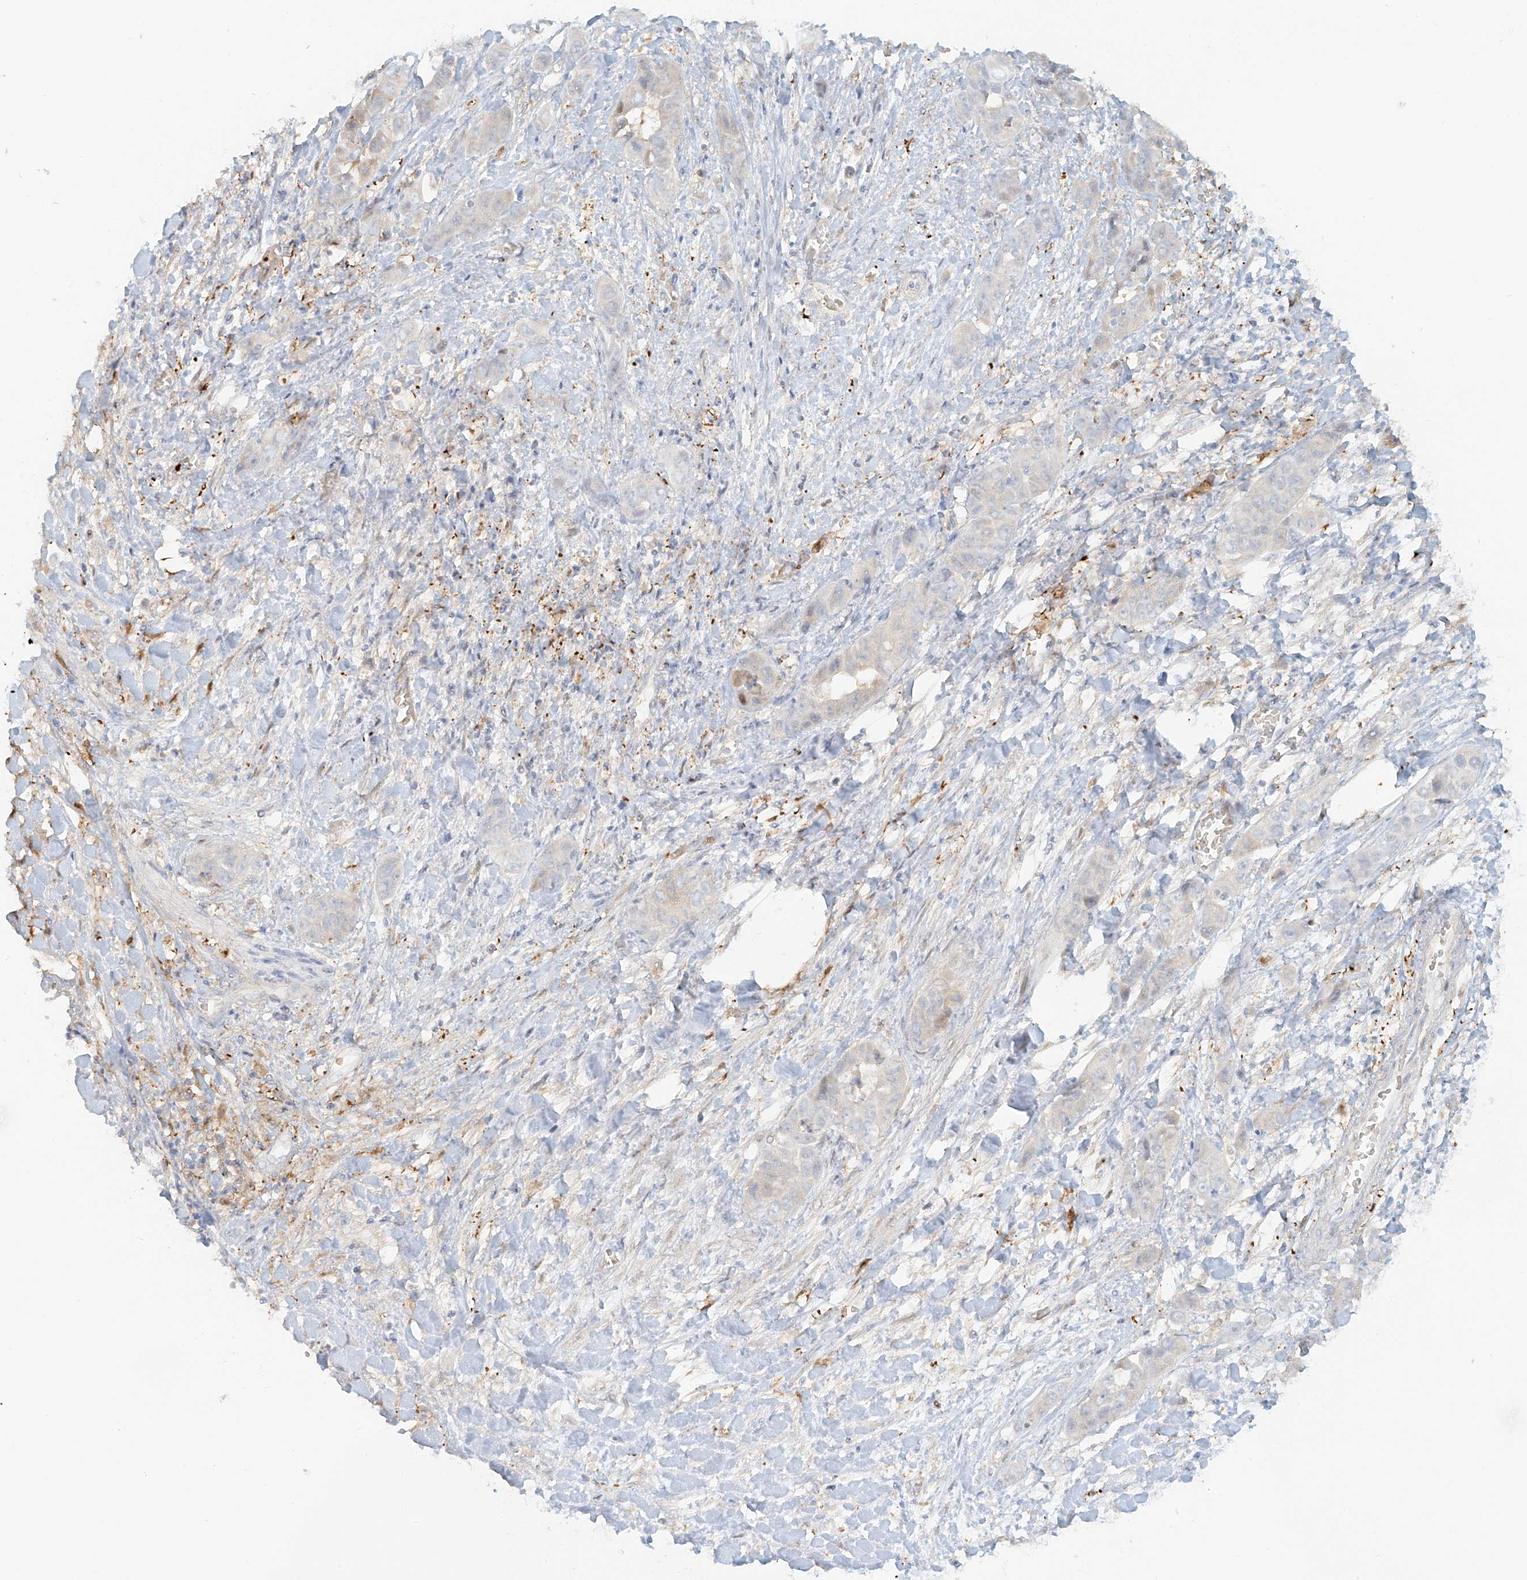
{"staining": {"intensity": "negative", "quantity": "none", "location": "none"}, "tissue": "liver cancer", "cell_type": "Tumor cells", "image_type": "cancer", "snomed": [{"axis": "morphology", "description": "Cholangiocarcinoma"}, {"axis": "topography", "description": "Liver"}], "caption": "This image is of liver cholangiocarcinoma stained with immunohistochemistry (IHC) to label a protein in brown with the nuclei are counter-stained blue. There is no positivity in tumor cells.", "gene": "UPK1B", "patient": {"sex": "female", "age": 52}}